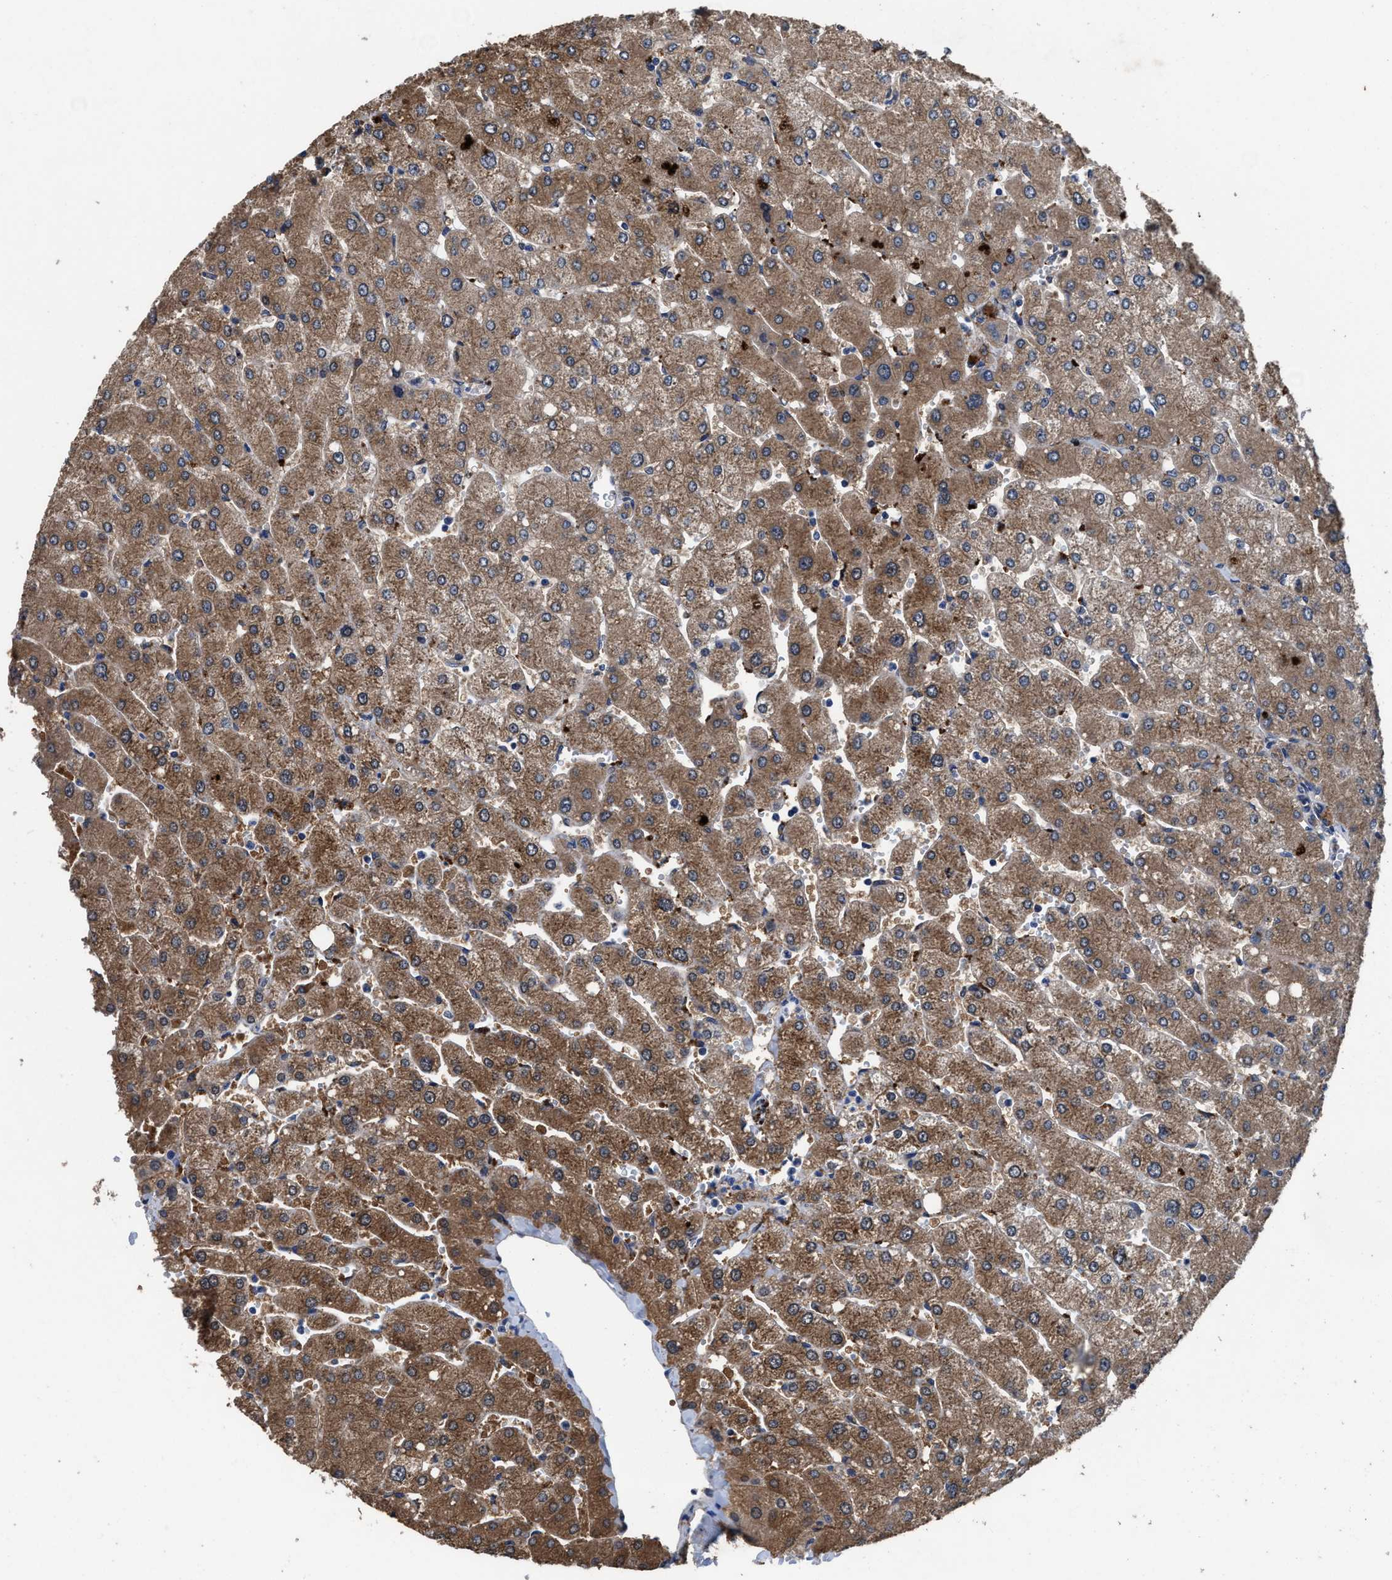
{"staining": {"intensity": "moderate", "quantity": ">75%", "location": "cytoplasmic/membranous"}, "tissue": "liver", "cell_type": "Cholangiocytes", "image_type": "normal", "snomed": [{"axis": "morphology", "description": "Normal tissue, NOS"}, {"axis": "topography", "description": "Liver"}], "caption": "Immunohistochemical staining of normal human liver shows >75% levels of moderate cytoplasmic/membranous protein staining in approximately >75% of cholangiocytes.", "gene": "IDNK", "patient": {"sex": "male", "age": 55}}